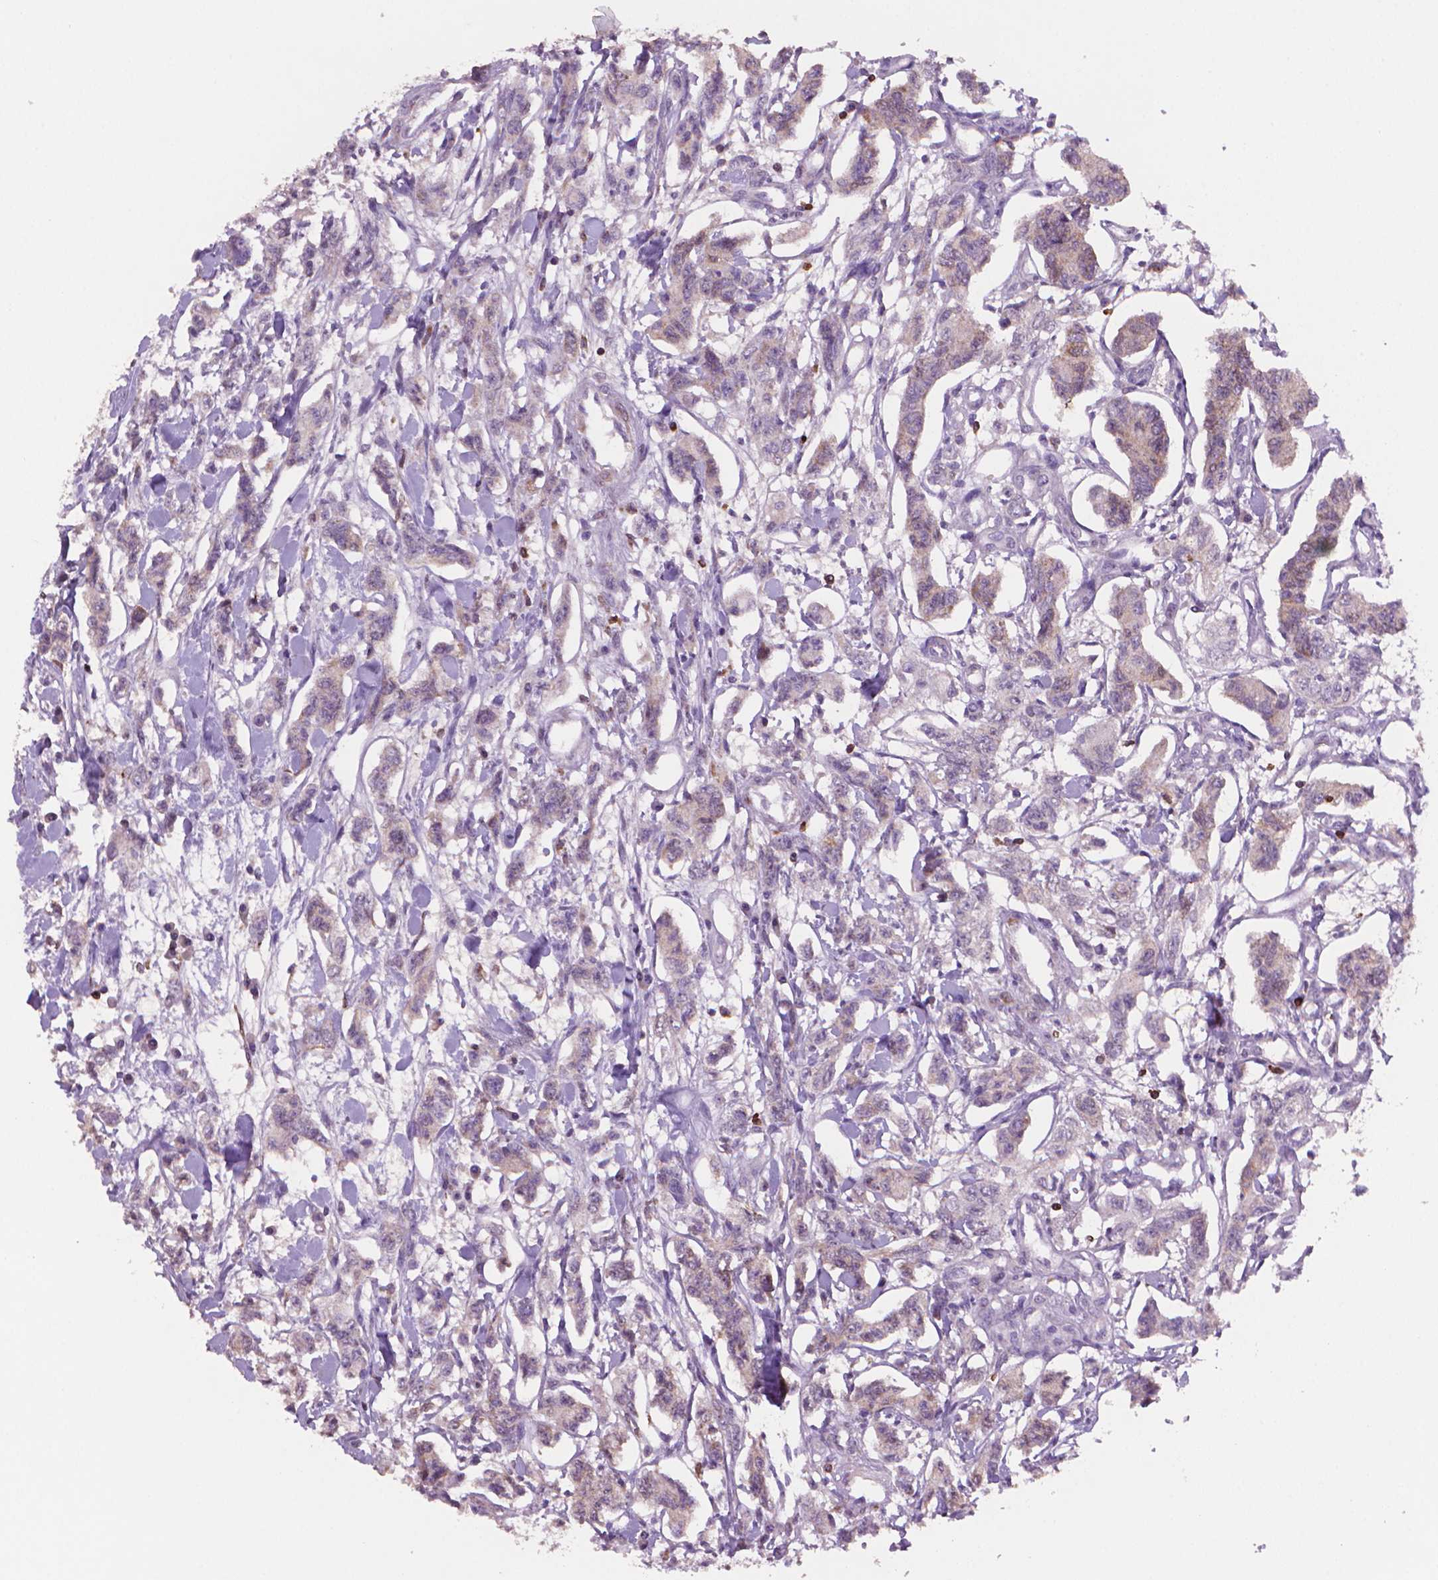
{"staining": {"intensity": "weak", "quantity": ">75%", "location": "cytoplasmic/membranous"}, "tissue": "carcinoid", "cell_type": "Tumor cells", "image_type": "cancer", "snomed": [{"axis": "morphology", "description": "Carcinoid, malignant, NOS"}, {"axis": "topography", "description": "Kidney"}], "caption": "Immunohistochemical staining of carcinoid (malignant) displays weak cytoplasmic/membranous protein positivity in approximately >75% of tumor cells. Nuclei are stained in blue.", "gene": "BCL2", "patient": {"sex": "female", "age": 41}}